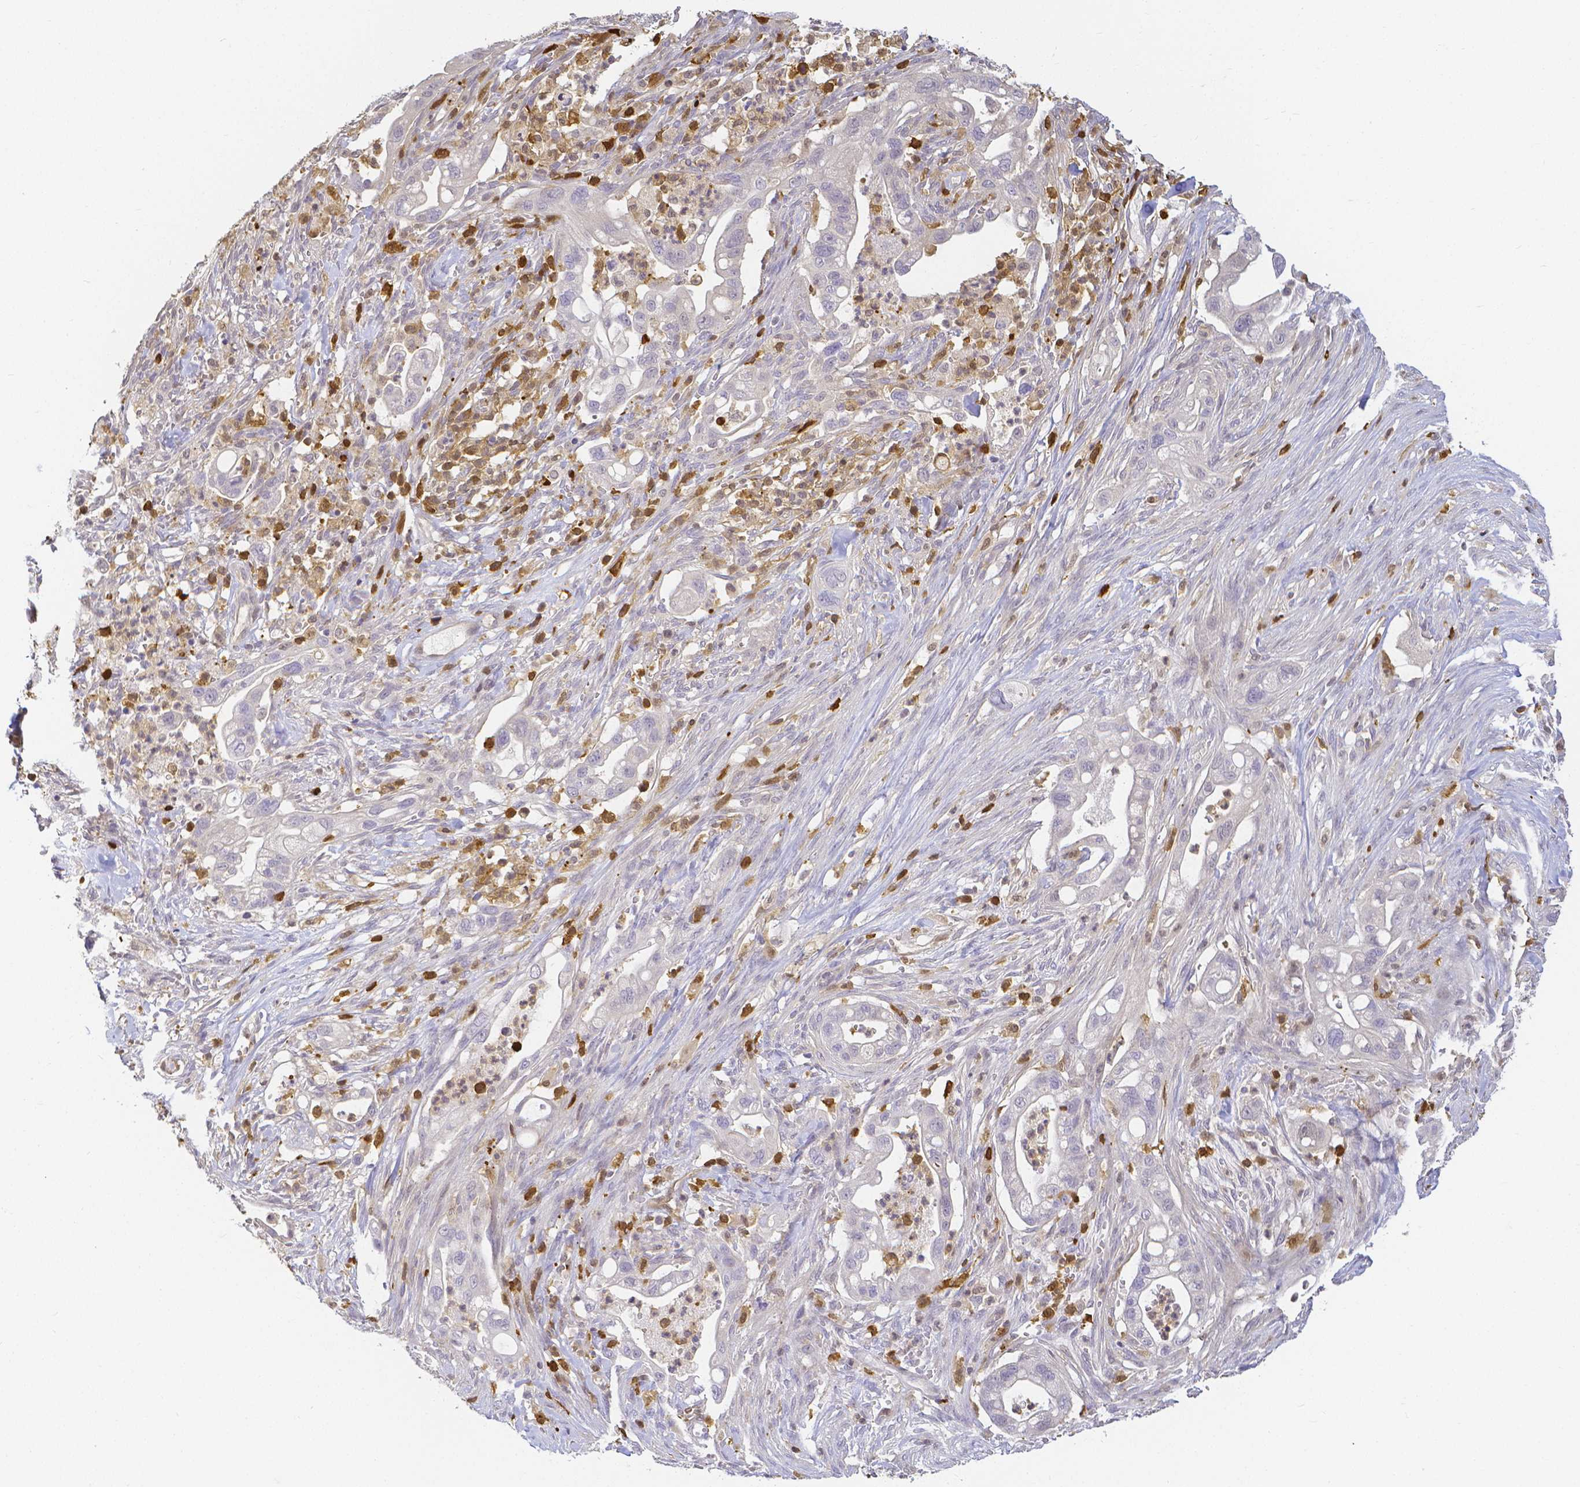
{"staining": {"intensity": "negative", "quantity": "none", "location": "none"}, "tissue": "pancreatic cancer", "cell_type": "Tumor cells", "image_type": "cancer", "snomed": [{"axis": "morphology", "description": "Adenocarcinoma, NOS"}, {"axis": "topography", "description": "Pancreas"}], "caption": "Immunohistochemical staining of human pancreatic adenocarcinoma displays no significant expression in tumor cells. (DAB immunohistochemistry (IHC), high magnification).", "gene": "COTL1", "patient": {"sex": "male", "age": 44}}